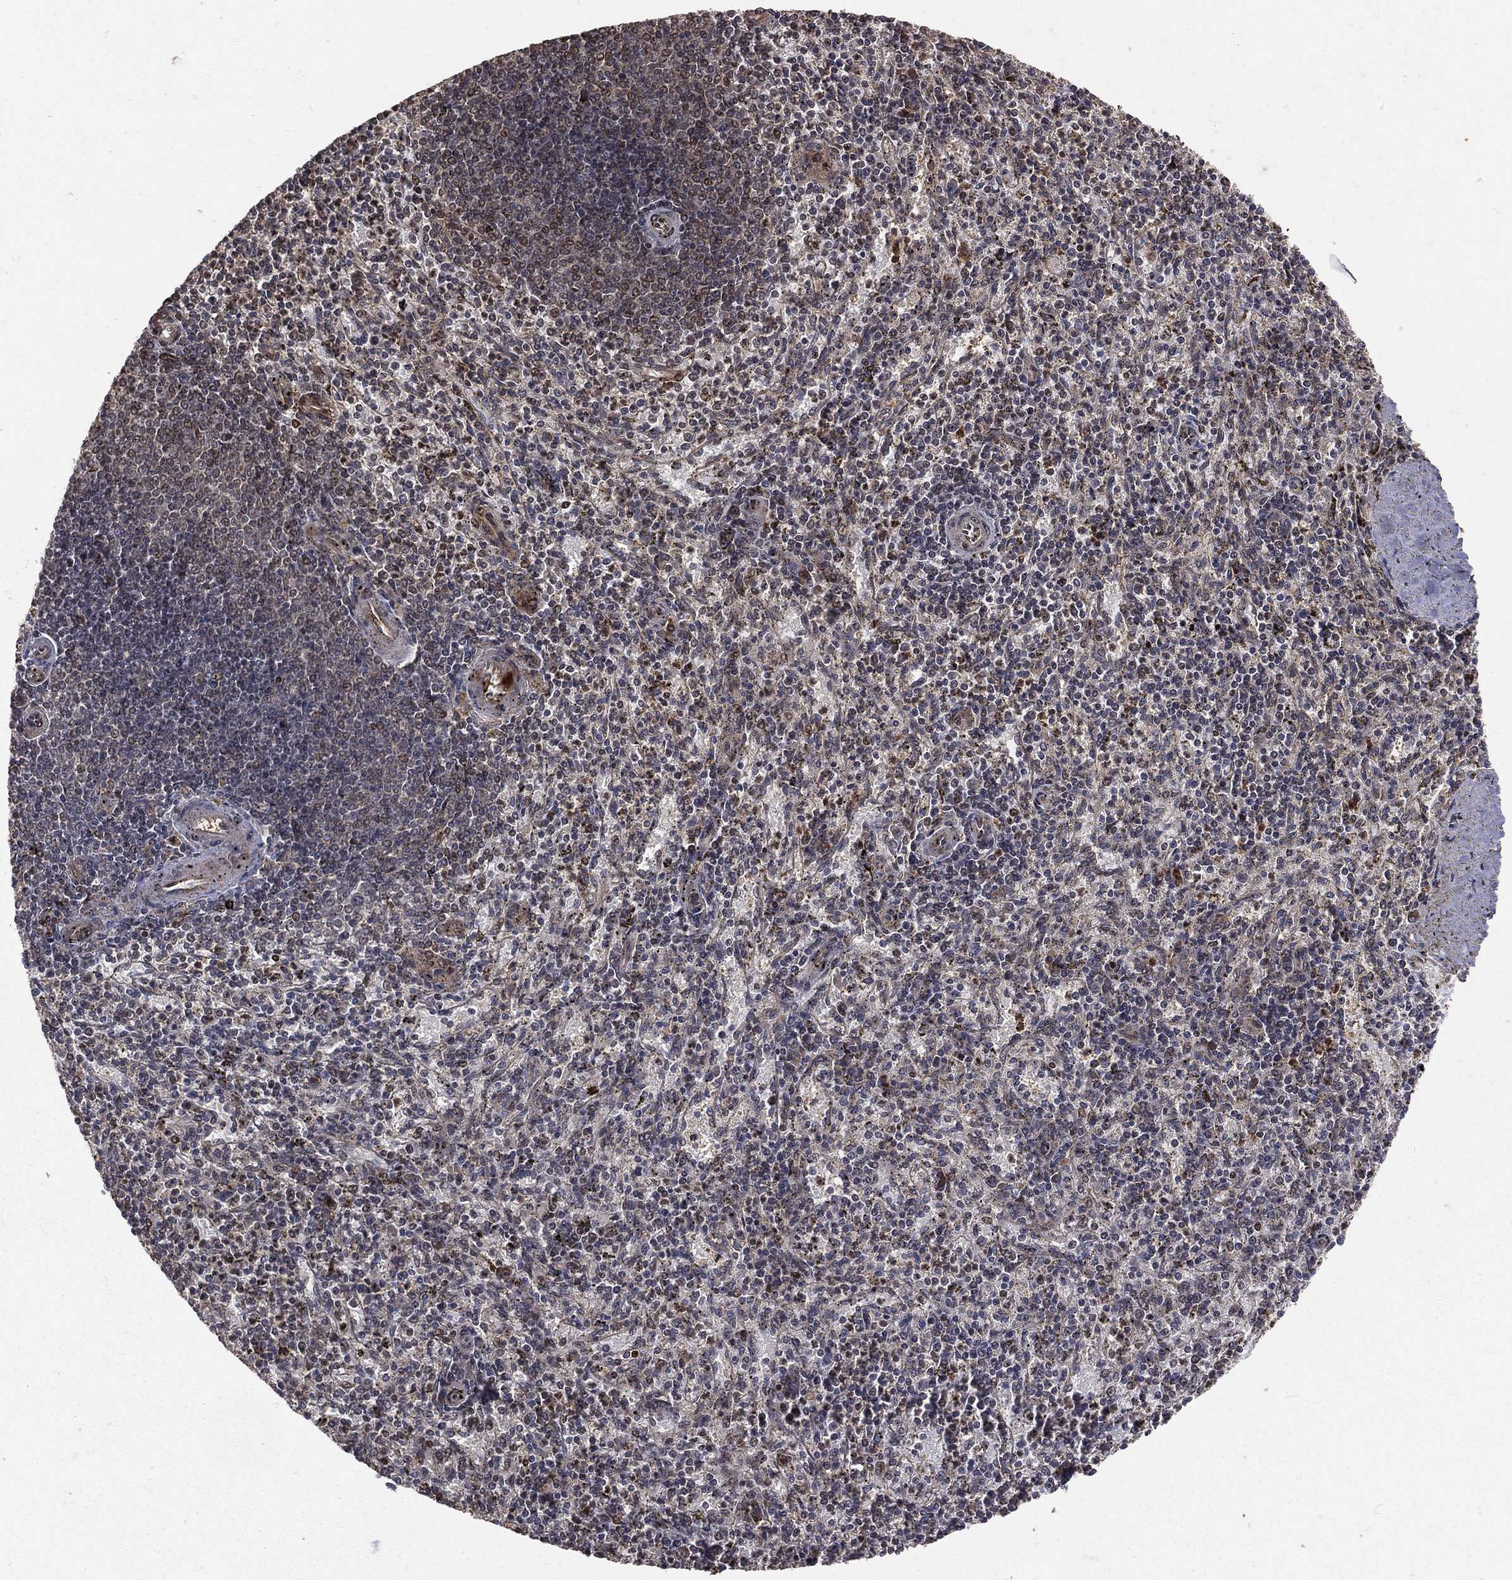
{"staining": {"intensity": "strong", "quantity": "<25%", "location": "nuclear"}, "tissue": "spleen", "cell_type": "Cells in red pulp", "image_type": "normal", "snomed": [{"axis": "morphology", "description": "Normal tissue, NOS"}, {"axis": "topography", "description": "Spleen"}], "caption": "Immunohistochemistry (IHC) of unremarkable human spleen displays medium levels of strong nuclear positivity in approximately <25% of cells in red pulp. The staining is performed using DAB brown chromogen to label protein expression. The nuclei are counter-stained blue using hematoxylin.", "gene": "MAPK1", "patient": {"sex": "female", "age": 37}}